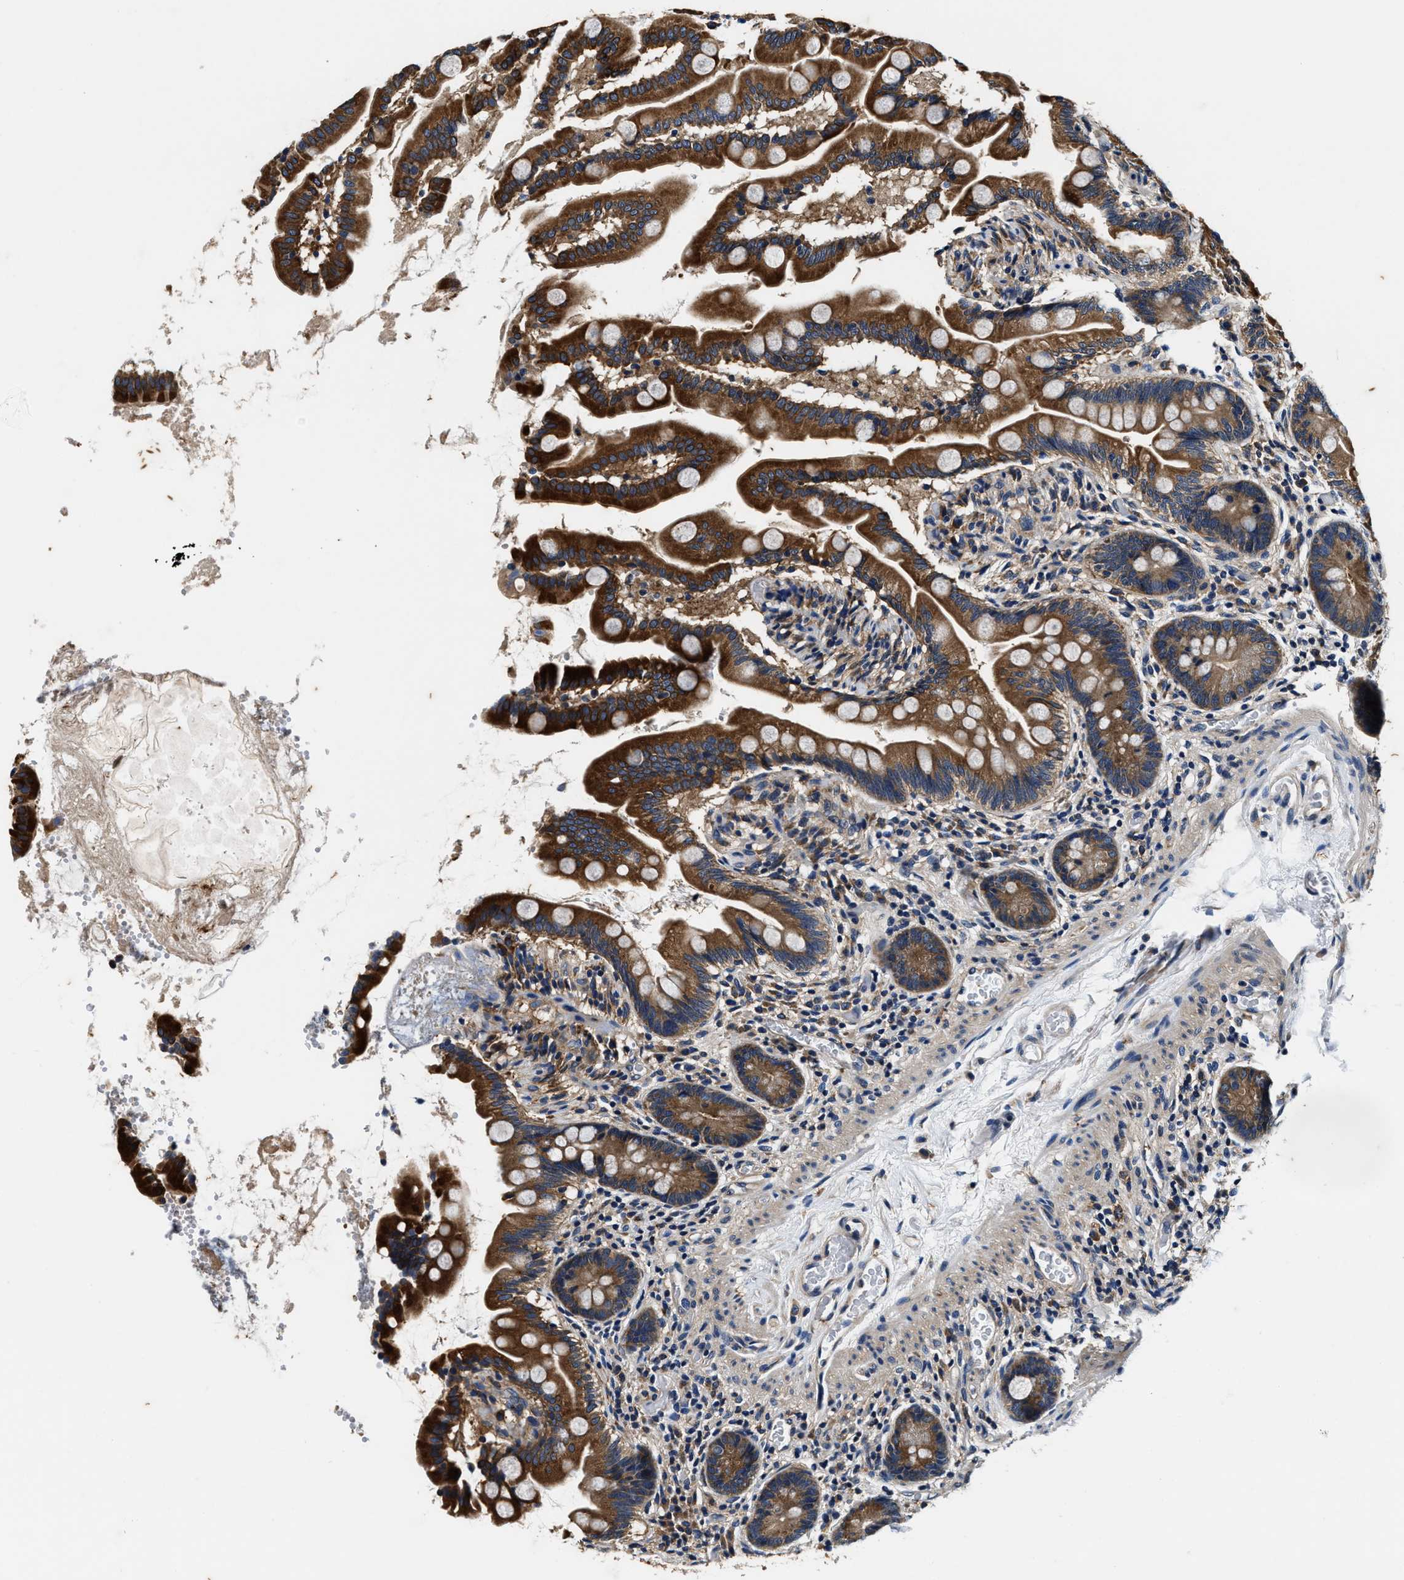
{"staining": {"intensity": "strong", "quantity": ">75%", "location": "cytoplasmic/membranous"}, "tissue": "small intestine", "cell_type": "Glandular cells", "image_type": "normal", "snomed": [{"axis": "morphology", "description": "Normal tissue, NOS"}, {"axis": "topography", "description": "Small intestine"}], "caption": "Human small intestine stained for a protein (brown) reveals strong cytoplasmic/membranous positive positivity in approximately >75% of glandular cells.", "gene": "PI4KB", "patient": {"sex": "female", "age": 56}}